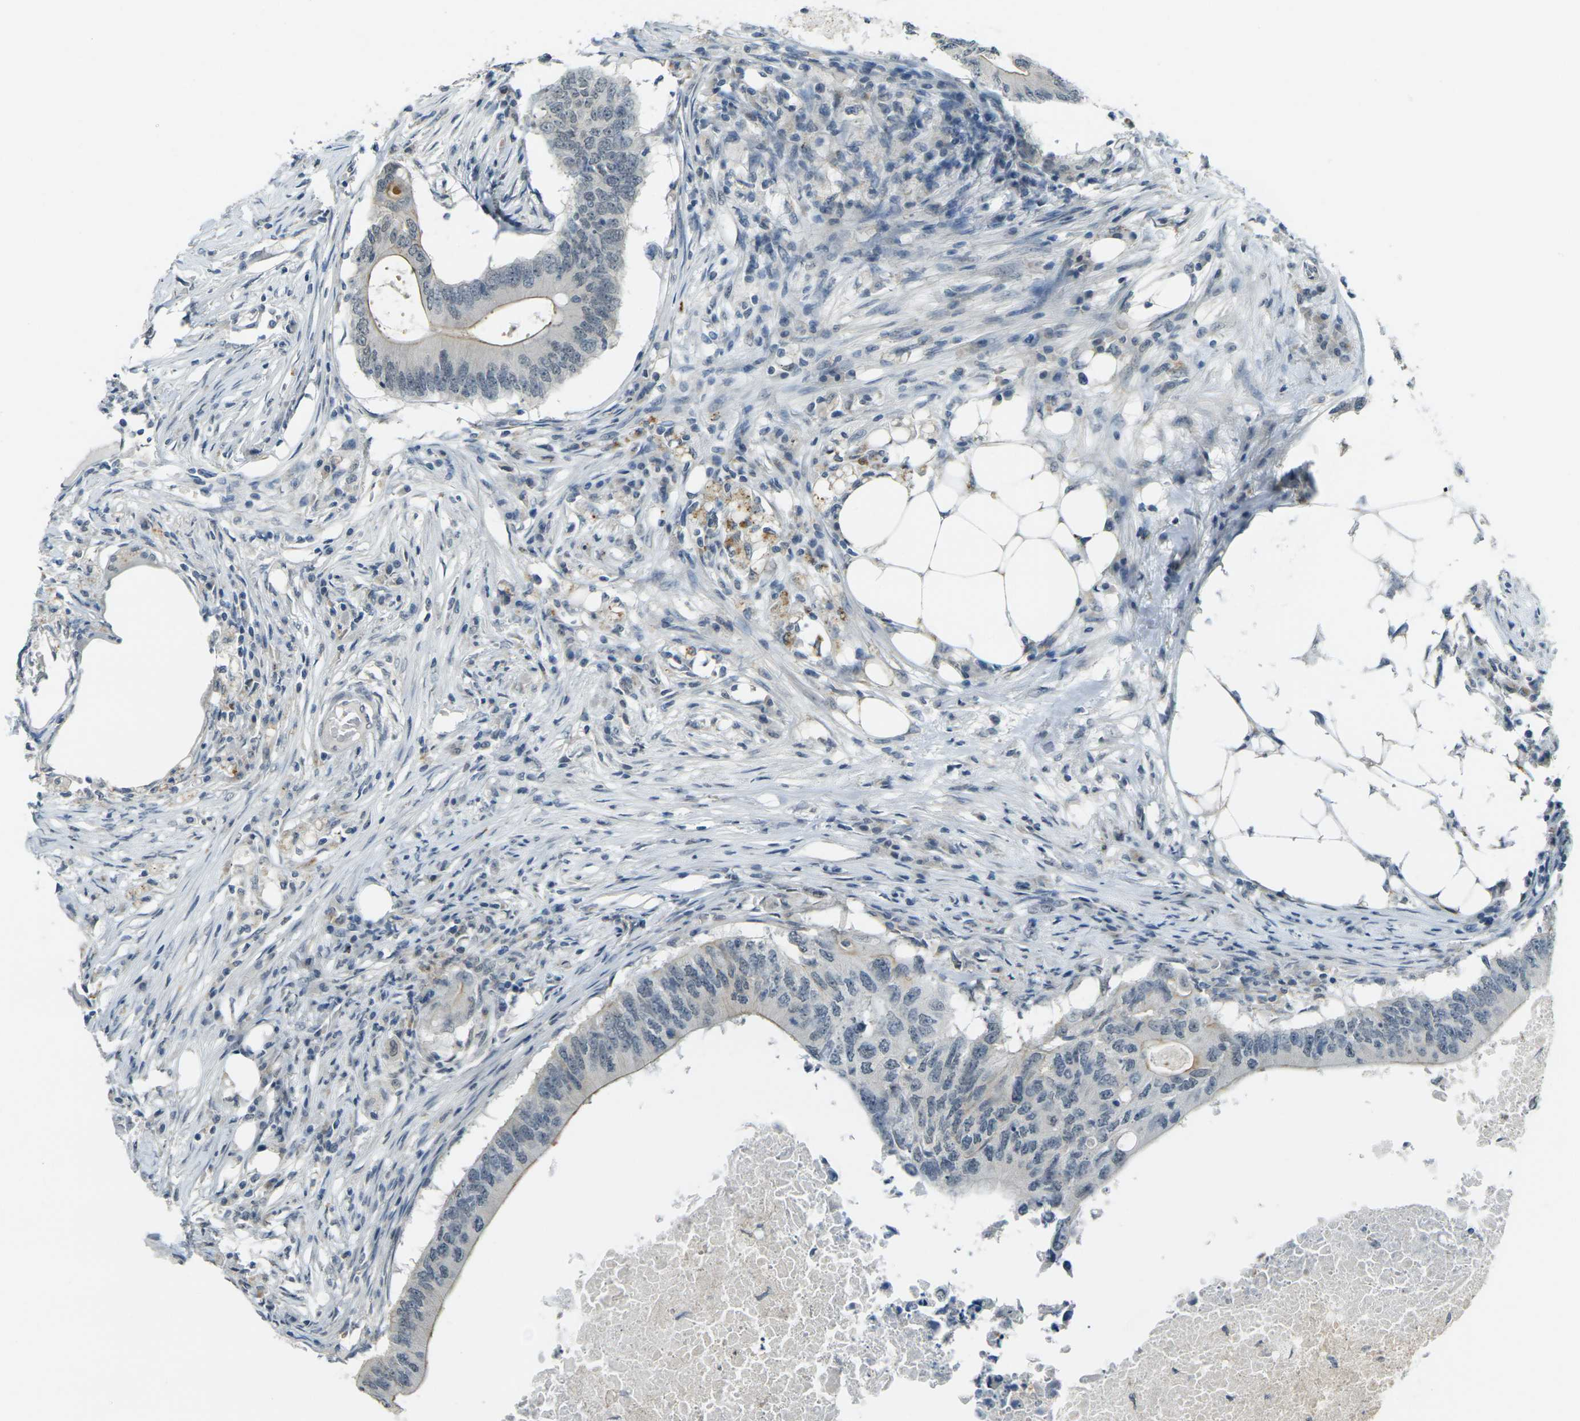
{"staining": {"intensity": "weak", "quantity": "25%-75%", "location": "cytoplasmic/membranous"}, "tissue": "colorectal cancer", "cell_type": "Tumor cells", "image_type": "cancer", "snomed": [{"axis": "morphology", "description": "Adenocarcinoma, NOS"}, {"axis": "topography", "description": "Colon"}], "caption": "Colorectal cancer stained with a protein marker exhibits weak staining in tumor cells.", "gene": "SPTBN2", "patient": {"sex": "male", "age": 71}}